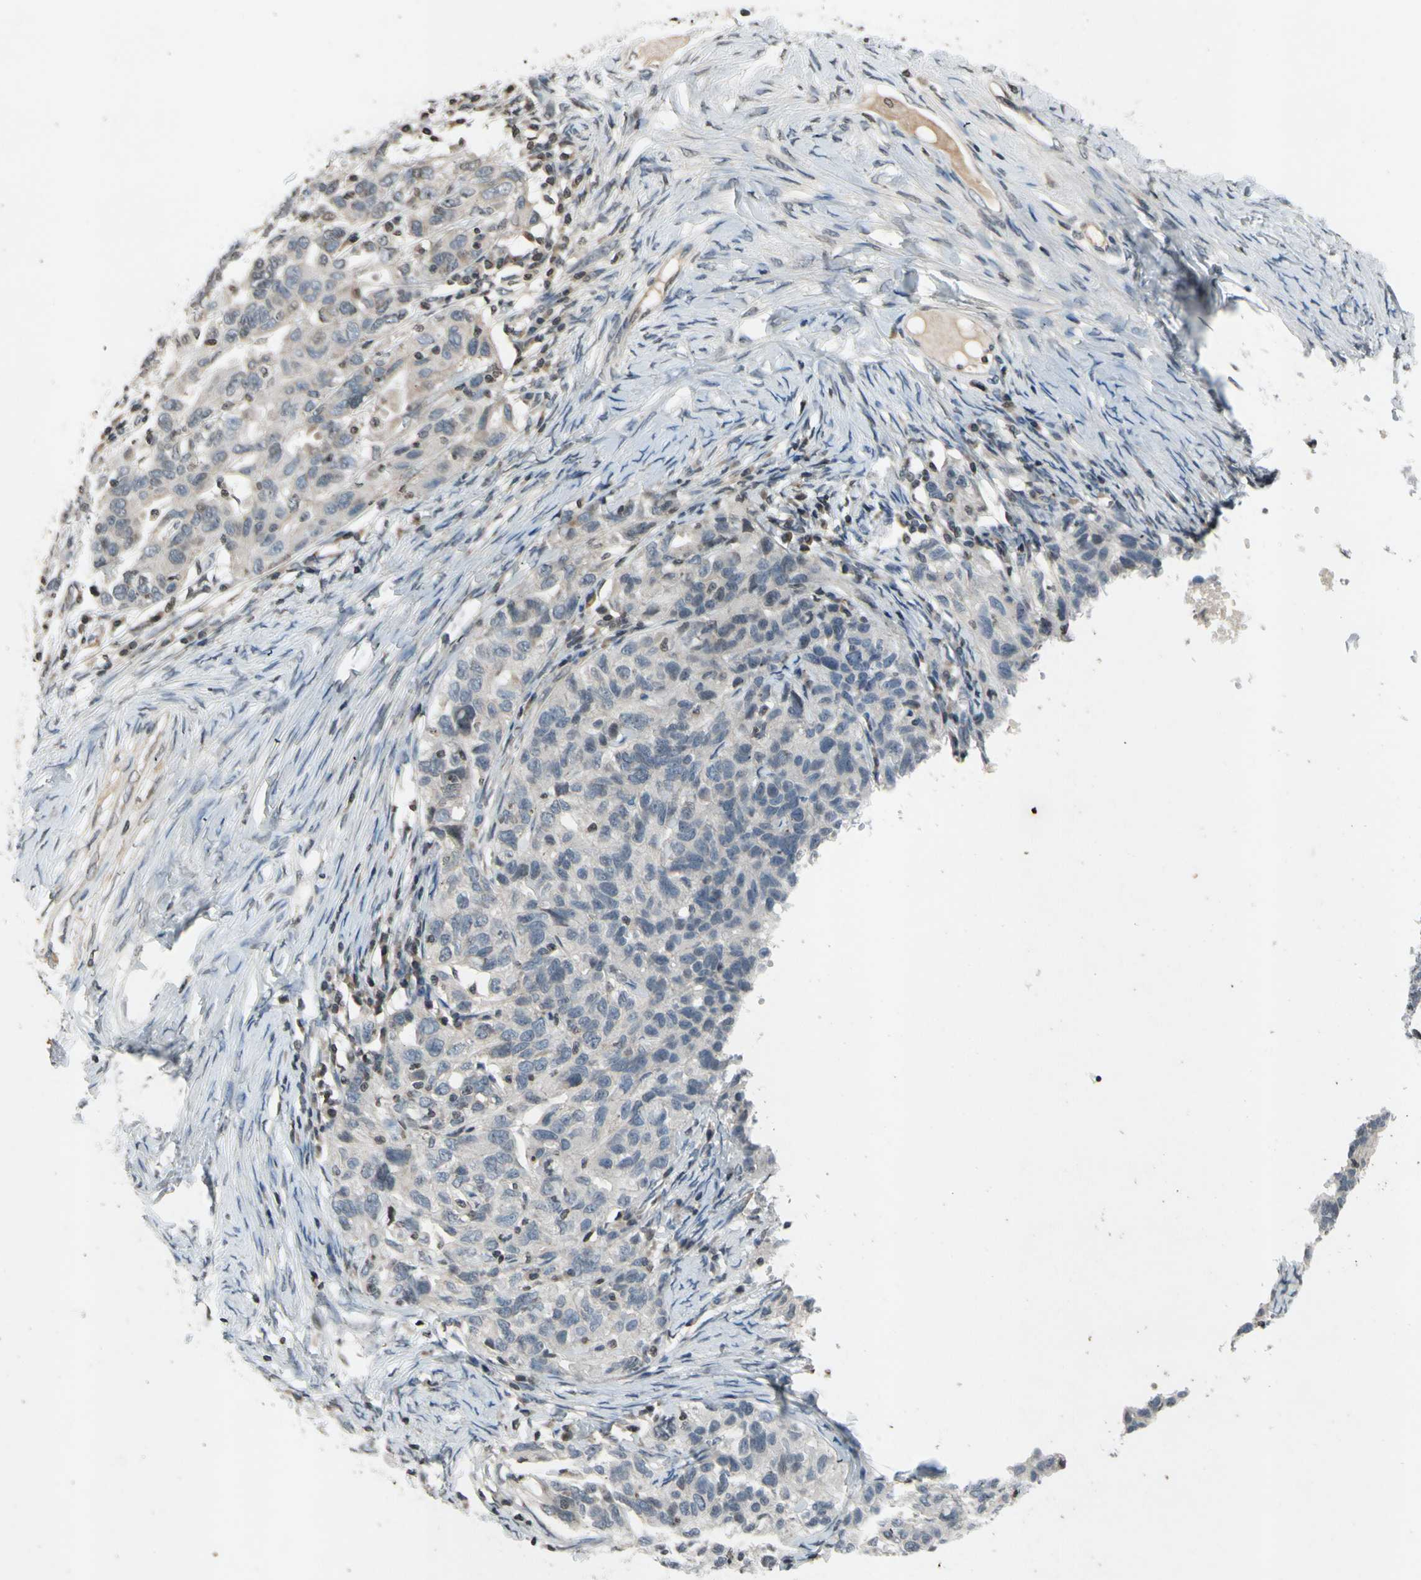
{"staining": {"intensity": "weak", "quantity": ">75%", "location": "cytoplasmic/membranous"}, "tissue": "ovarian cancer", "cell_type": "Tumor cells", "image_type": "cancer", "snomed": [{"axis": "morphology", "description": "Cystadenocarcinoma, serous, NOS"}, {"axis": "topography", "description": "Ovary"}], "caption": "Ovarian cancer stained with DAB (3,3'-diaminobenzidine) immunohistochemistry exhibits low levels of weak cytoplasmic/membranous staining in approximately >75% of tumor cells.", "gene": "CLDN11", "patient": {"sex": "female", "age": 82}}